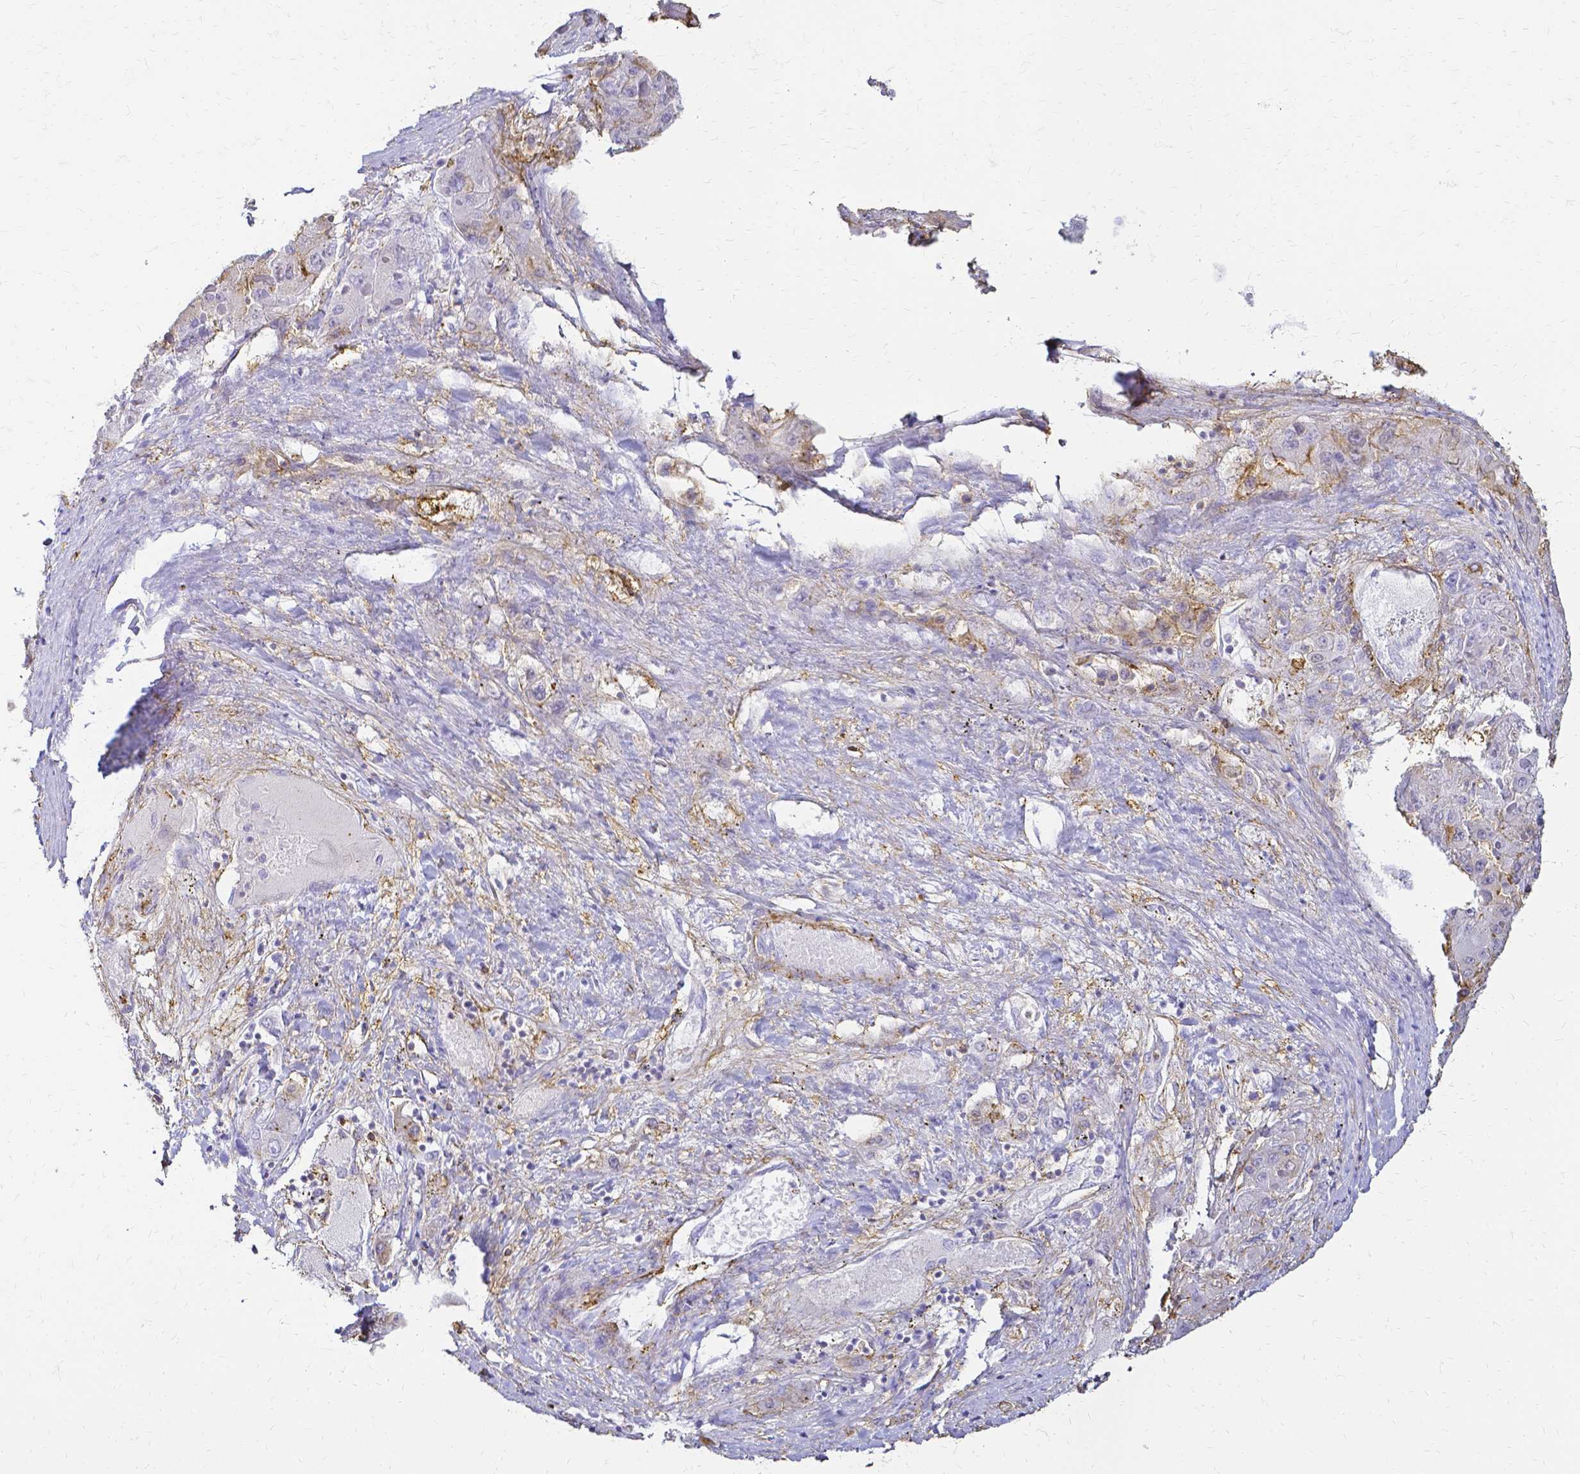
{"staining": {"intensity": "negative", "quantity": "none", "location": "none"}, "tissue": "liver cancer", "cell_type": "Tumor cells", "image_type": "cancer", "snomed": [{"axis": "morphology", "description": "Carcinoma, Hepatocellular, NOS"}, {"axis": "topography", "description": "Liver"}], "caption": "Immunohistochemistry (IHC) micrograph of liver cancer stained for a protein (brown), which shows no positivity in tumor cells.", "gene": "HSPA12A", "patient": {"sex": "female", "age": 73}}